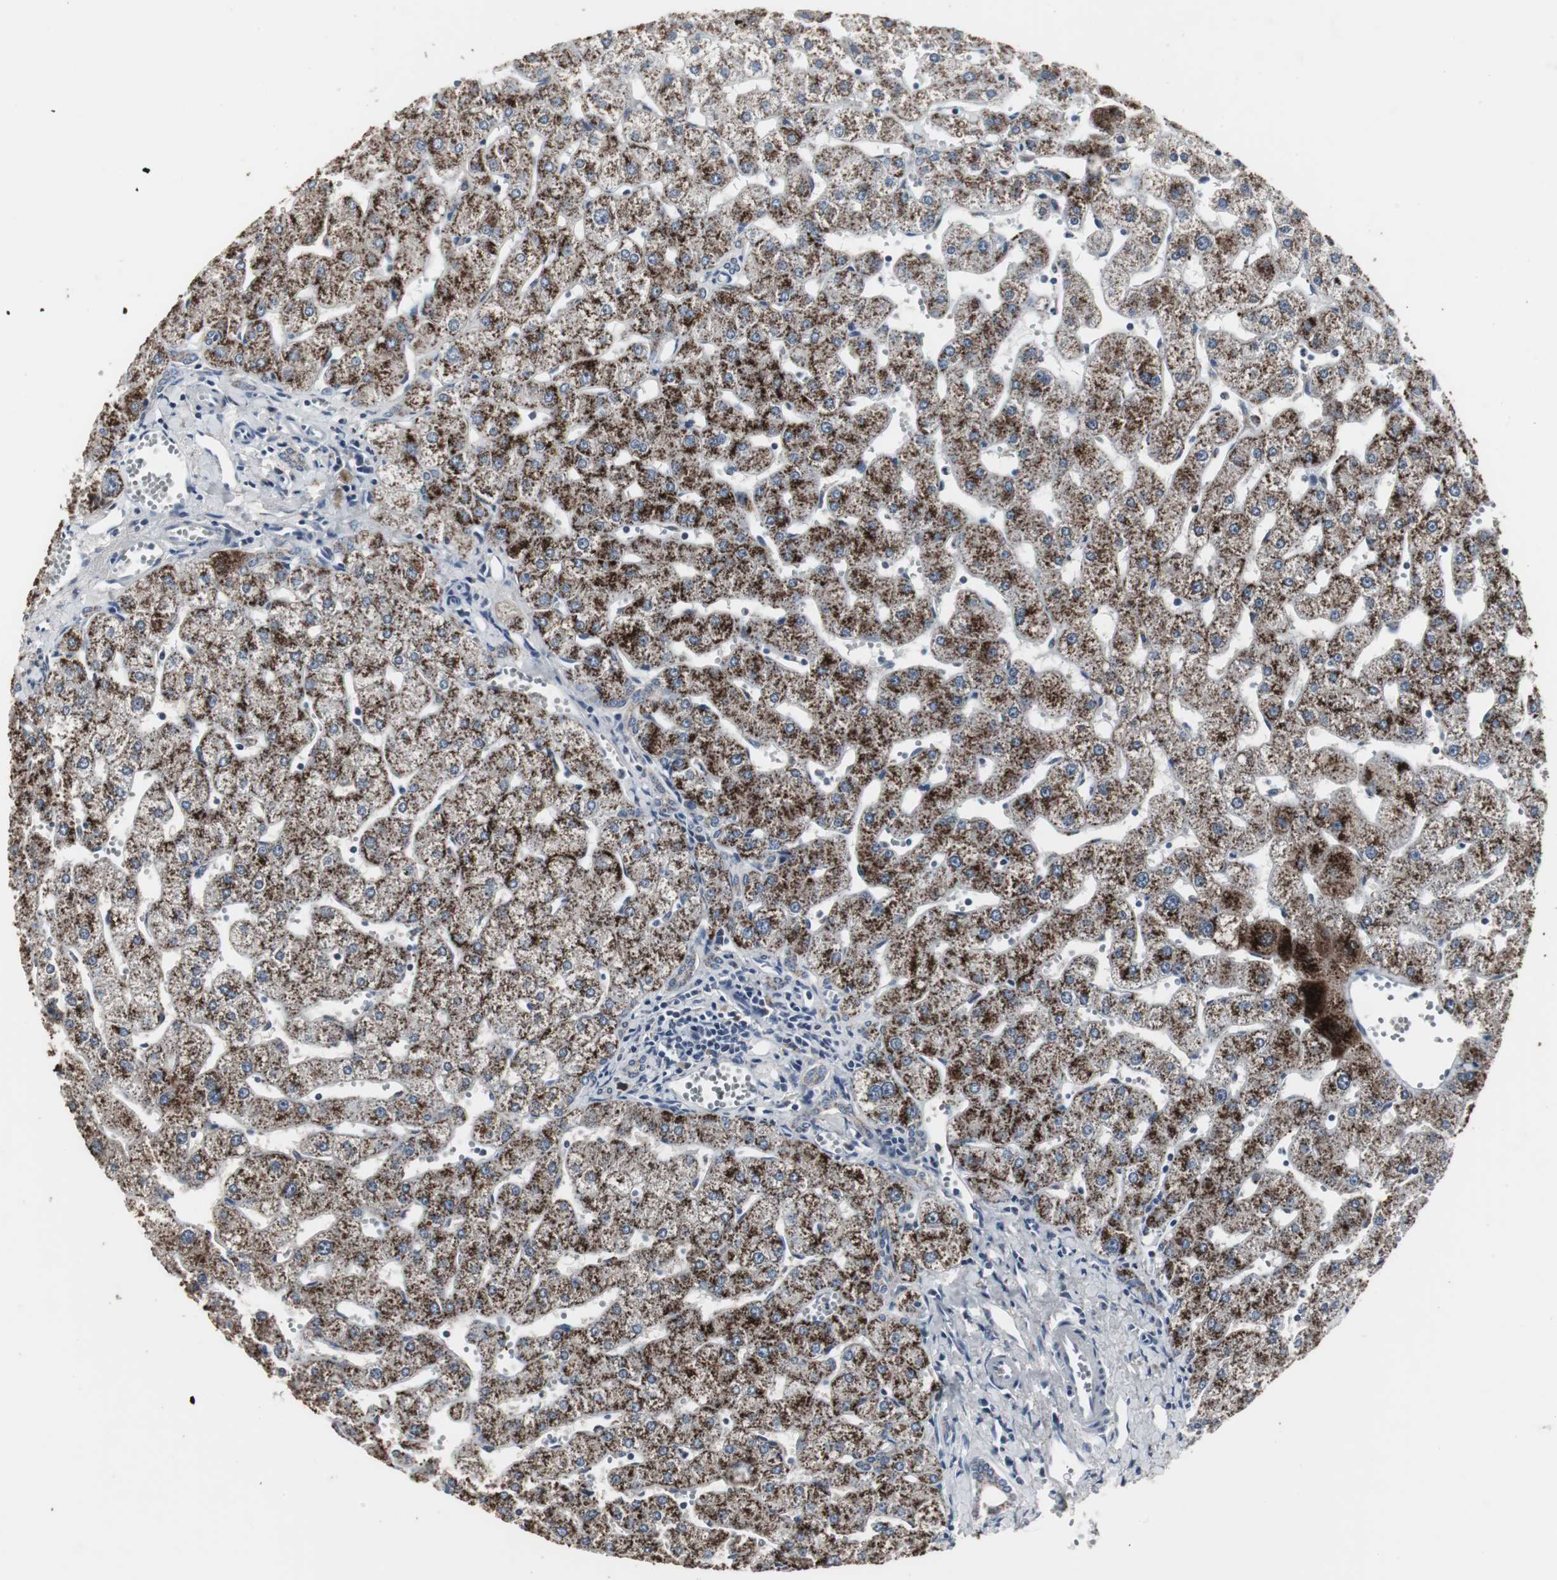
{"staining": {"intensity": "weak", "quantity": "25%-75%", "location": "cytoplasmic/membranous"}, "tissue": "liver", "cell_type": "Cholangiocytes", "image_type": "normal", "snomed": [{"axis": "morphology", "description": "Normal tissue, NOS"}, {"axis": "topography", "description": "Liver"}], "caption": "This is an image of immunohistochemistry (IHC) staining of normal liver, which shows weak staining in the cytoplasmic/membranous of cholangiocytes.", "gene": "ACAA1", "patient": {"sex": "male", "age": 67}}